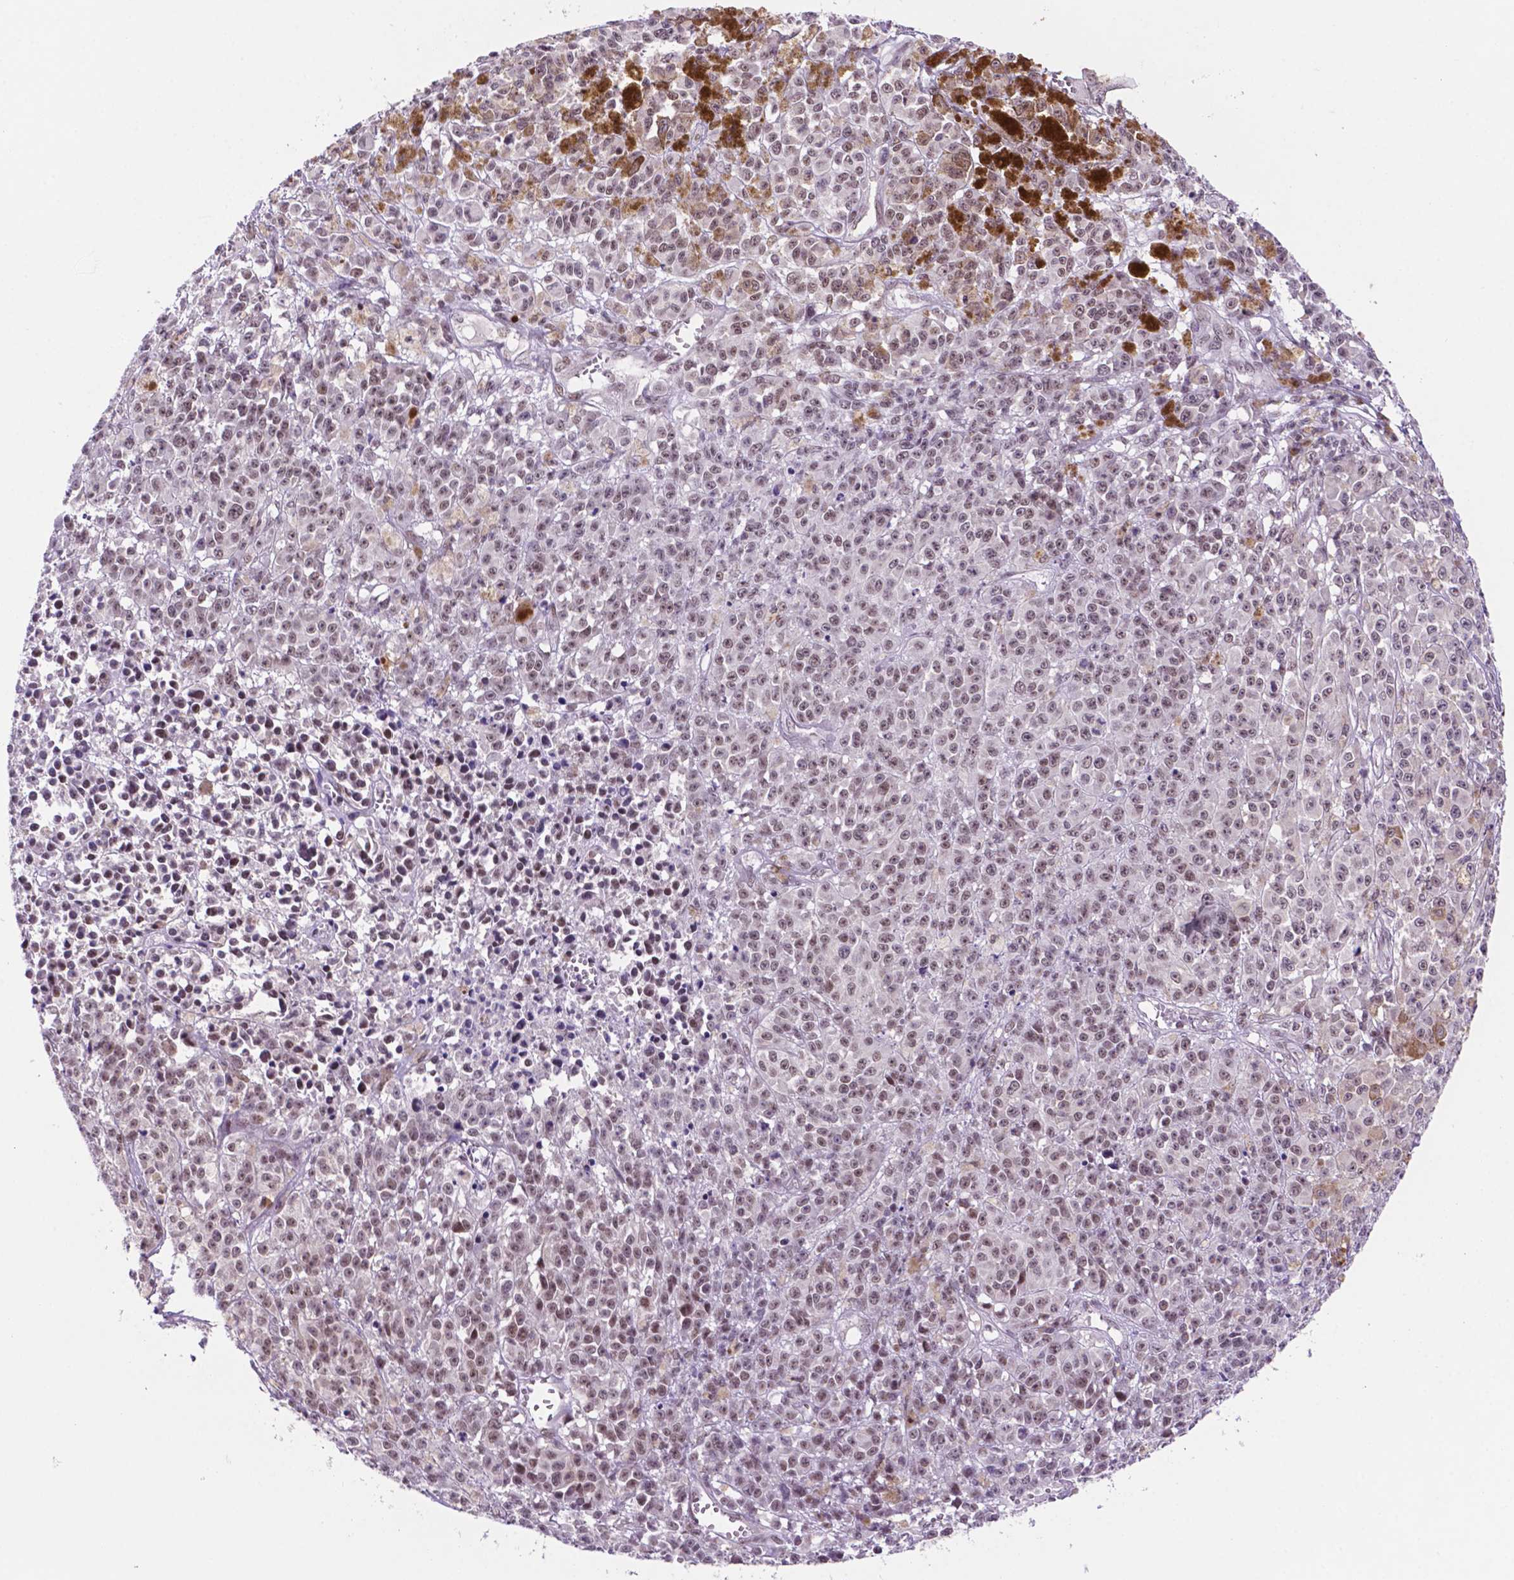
{"staining": {"intensity": "moderate", "quantity": ">75%", "location": "nuclear"}, "tissue": "melanoma", "cell_type": "Tumor cells", "image_type": "cancer", "snomed": [{"axis": "morphology", "description": "Malignant melanoma, NOS"}, {"axis": "topography", "description": "Skin"}], "caption": "The immunohistochemical stain highlights moderate nuclear expression in tumor cells of melanoma tissue. The staining was performed using DAB (3,3'-diaminobenzidine) to visualize the protein expression in brown, while the nuclei were stained in blue with hematoxylin (Magnification: 20x).", "gene": "NCOR1", "patient": {"sex": "female", "age": 58}}